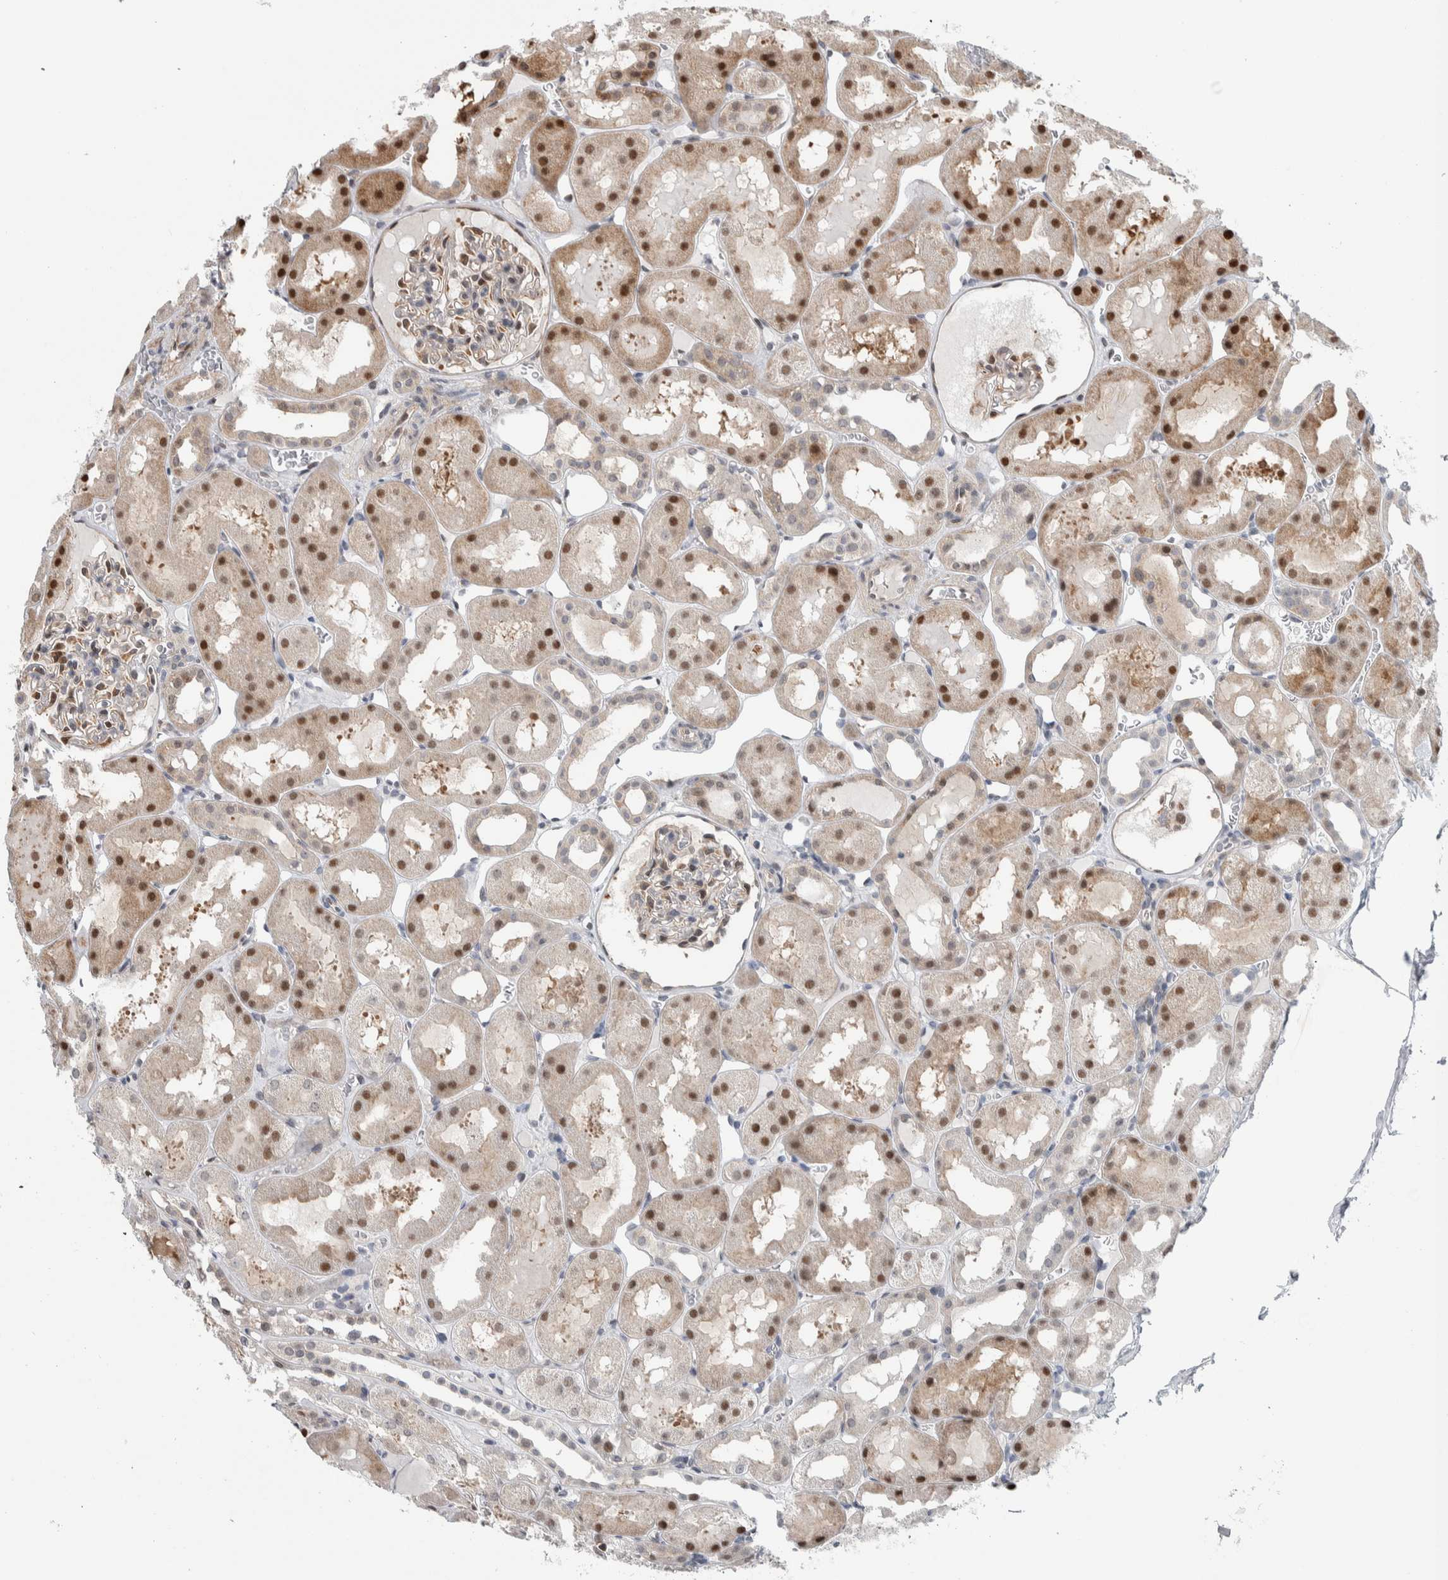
{"staining": {"intensity": "moderate", "quantity": "<25%", "location": "nuclear"}, "tissue": "kidney", "cell_type": "Cells in glomeruli", "image_type": "normal", "snomed": [{"axis": "morphology", "description": "Normal tissue, NOS"}, {"axis": "topography", "description": "Kidney"}, {"axis": "topography", "description": "Urinary bladder"}], "caption": "Immunohistochemical staining of normal human kidney shows low levels of moderate nuclear staining in approximately <25% of cells in glomeruli.", "gene": "PTPA", "patient": {"sex": "male", "age": 16}}